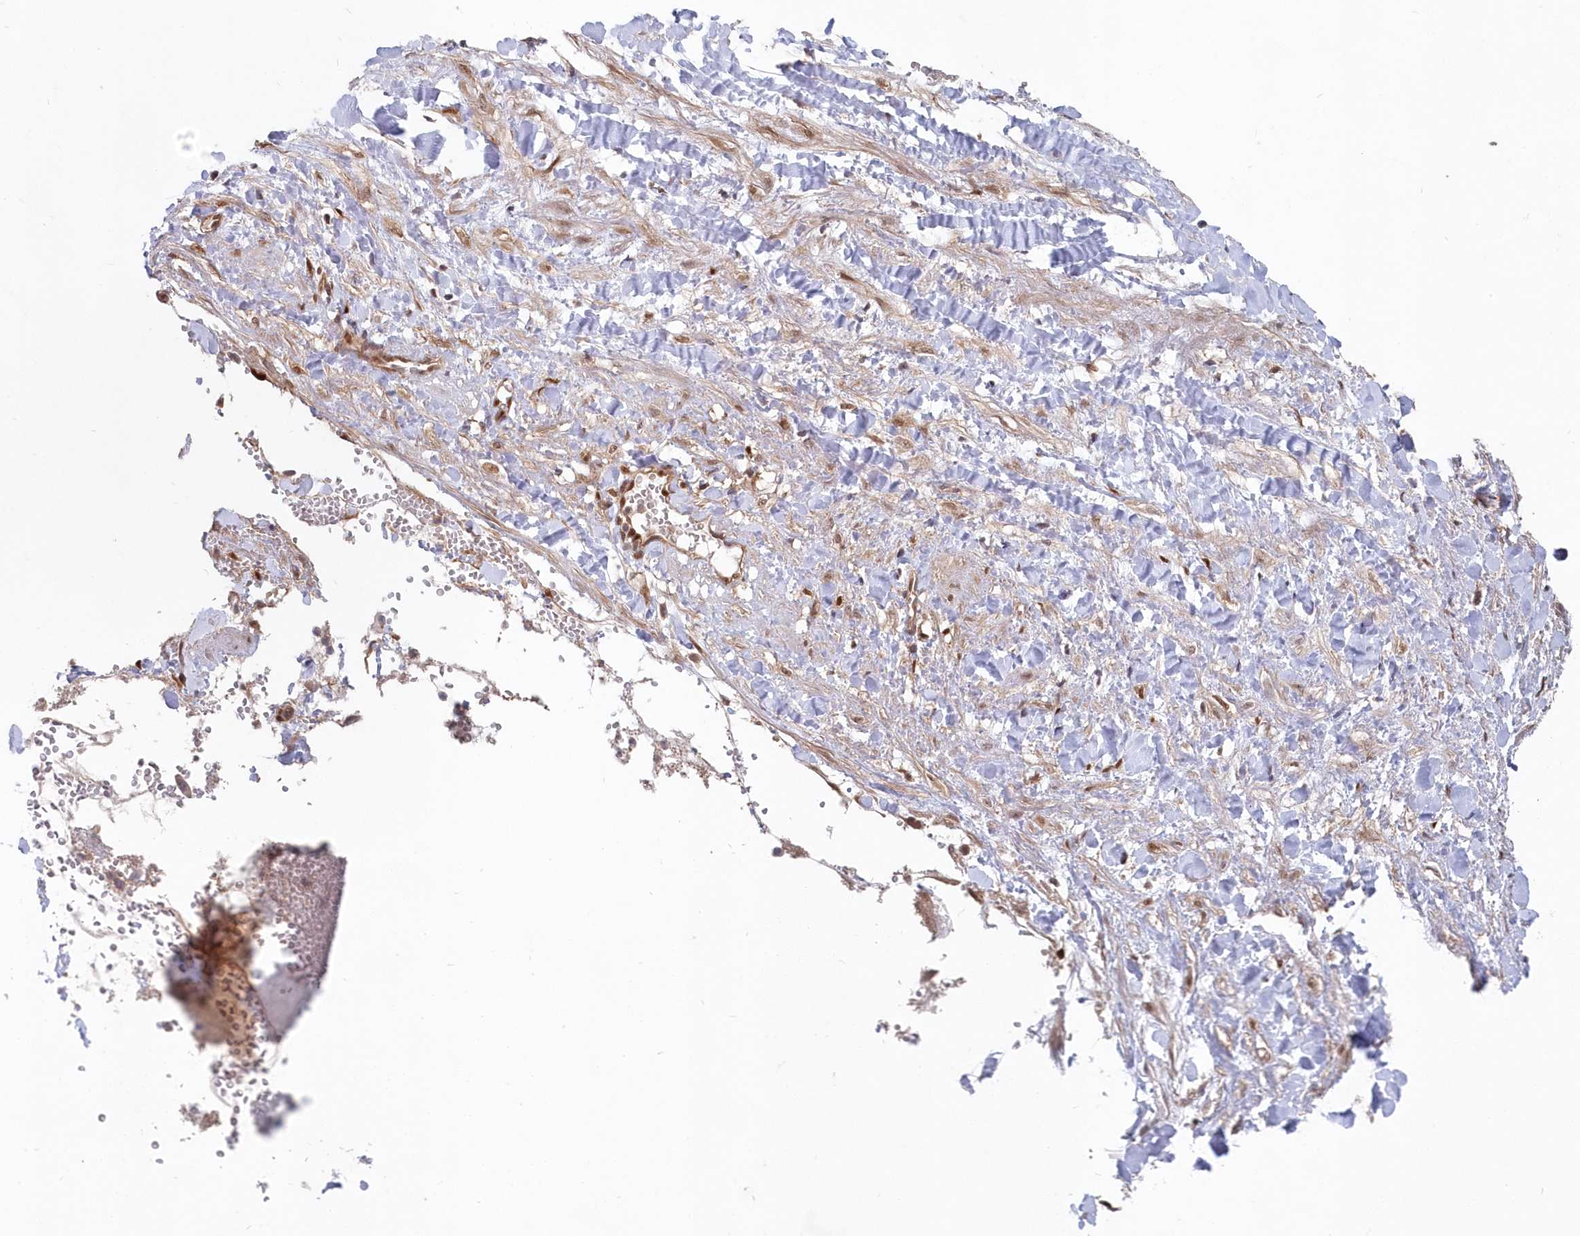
{"staining": {"intensity": "moderate", "quantity": ">75%", "location": "cytoplasmic/membranous,nuclear"}, "tissue": "ovarian cancer", "cell_type": "Tumor cells", "image_type": "cancer", "snomed": [{"axis": "morphology", "description": "Cystadenocarcinoma, mucinous, NOS"}, {"axis": "topography", "description": "Ovary"}], "caption": "DAB (3,3'-diaminobenzidine) immunohistochemical staining of human ovarian cancer (mucinous cystadenocarcinoma) shows moderate cytoplasmic/membranous and nuclear protein positivity in approximately >75% of tumor cells.", "gene": "ABHD14B", "patient": {"sex": "female", "age": 73}}